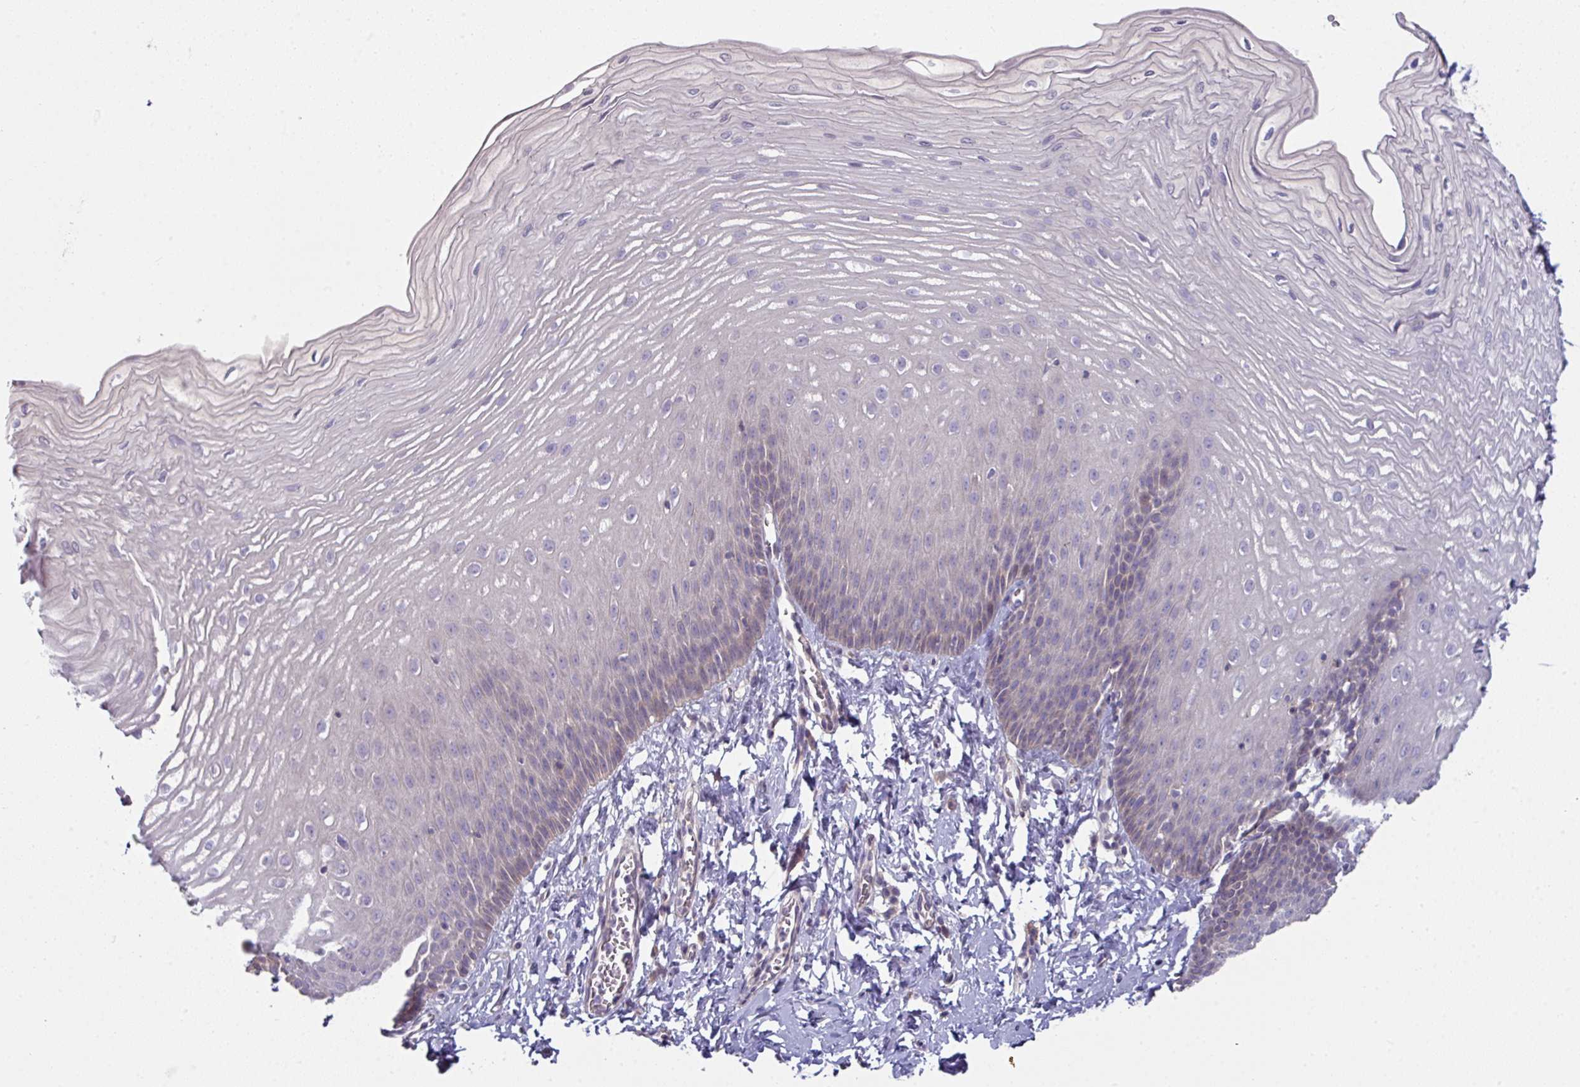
{"staining": {"intensity": "weak", "quantity": "<25%", "location": "cytoplasmic/membranous"}, "tissue": "esophagus", "cell_type": "Squamous epithelial cells", "image_type": "normal", "snomed": [{"axis": "morphology", "description": "Normal tissue, NOS"}, {"axis": "topography", "description": "Esophagus"}], "caption": "Squamous epithelial cells are negative for protein expression in normal human esophagus. (DAB (3,3'-diaminobenzidine) immunohistochemistry (IHC) with hematoxylin counter stain).", "gene": "SLAMF6", "patient": {"sex": "male", "age": 70}}